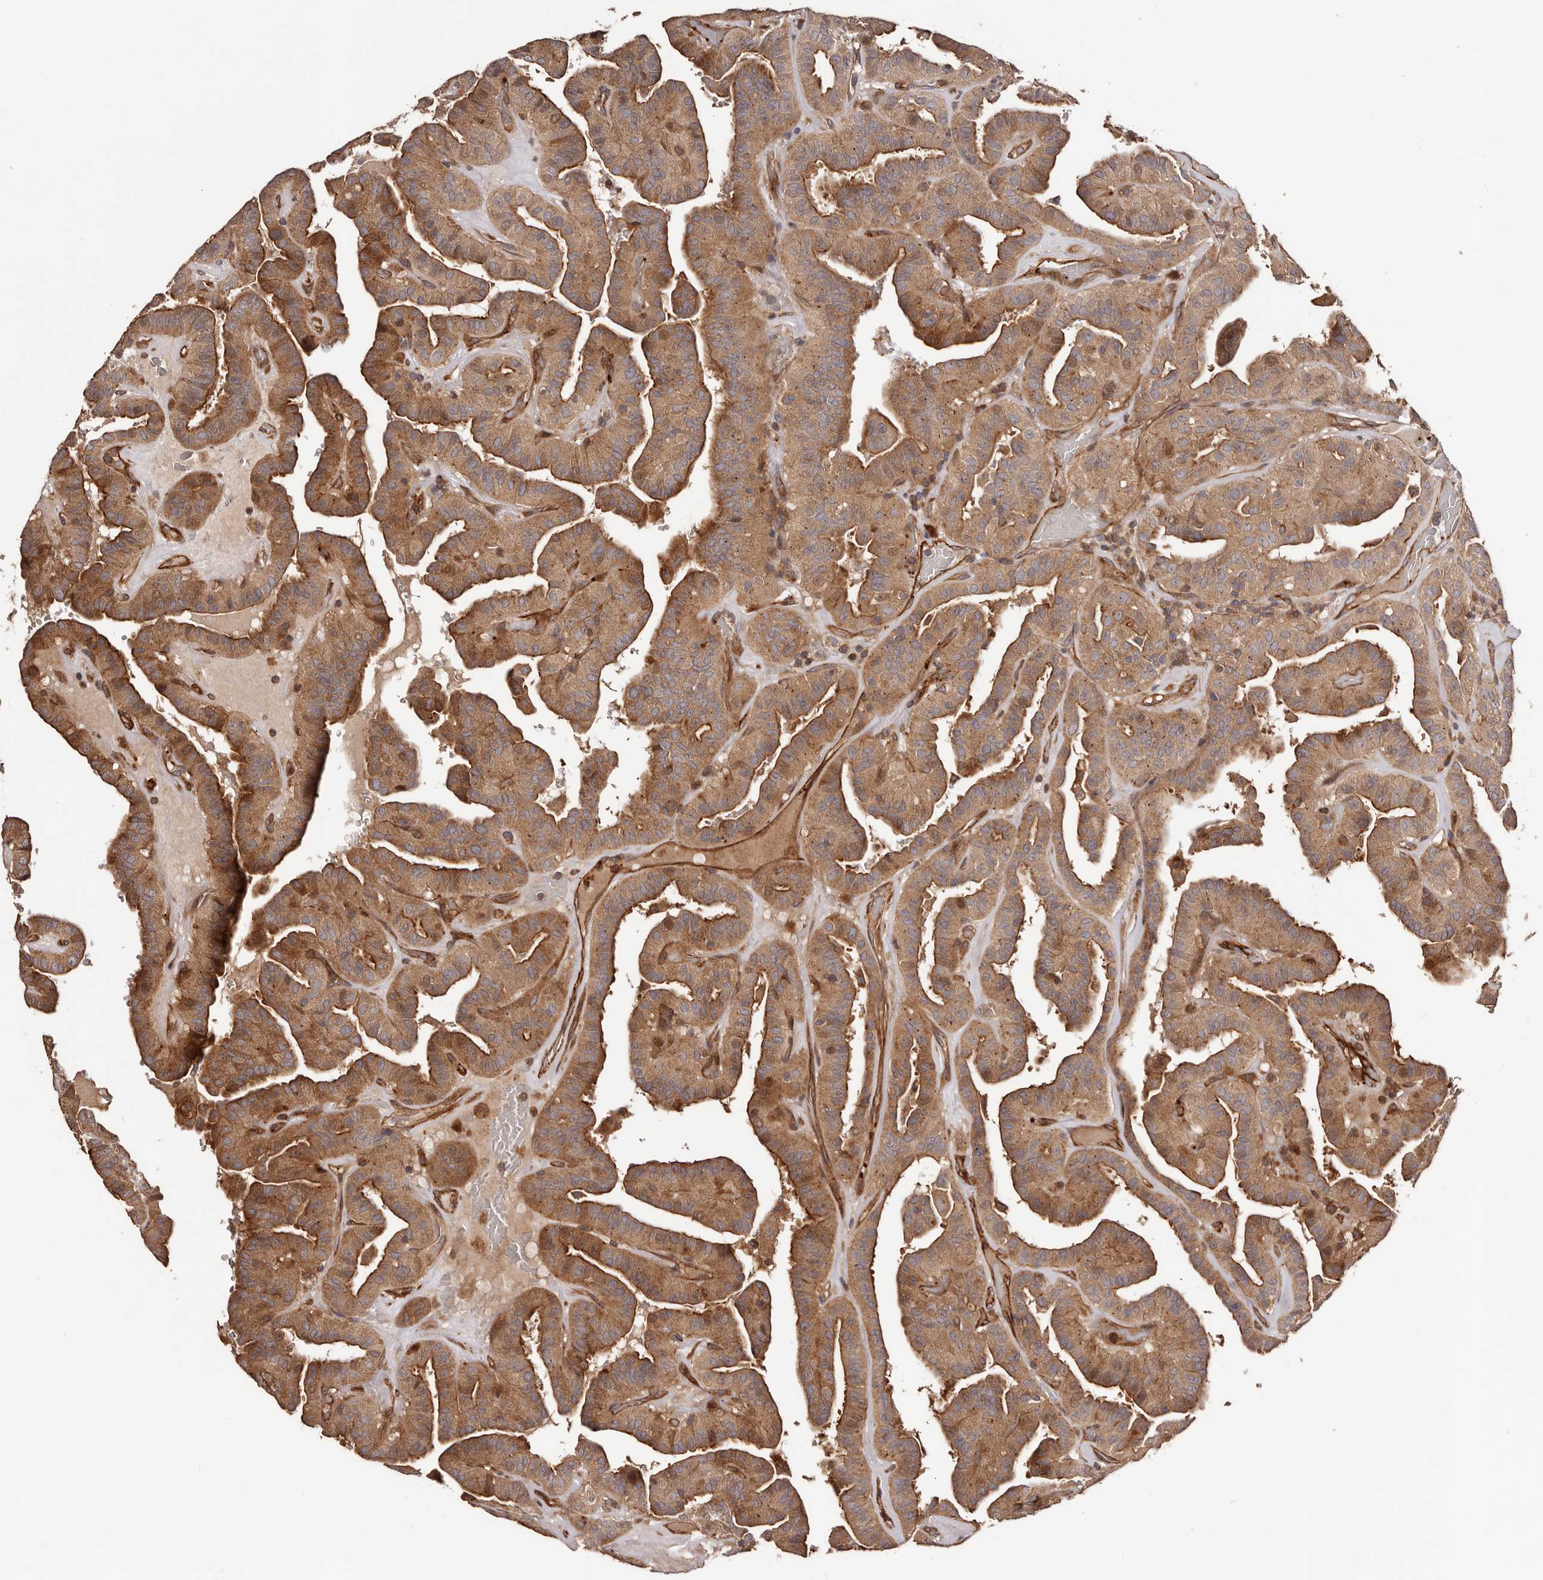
{"staining": {"intensity": "strong", "quantity": ">75%", "location": "cytoplasmic/membranous"}, "tissue": "thyroid cancer", "cell_type": "Tumor cells", "image_type": "cancer", "snomed": [{"axis": "morphology", "description": "Papillary adenocarcinoma, NOS"}, {"axis": "topography", "description": "Thyroid gland"}], "caption": "There is high levels of strong cytoplasmic/membranous staining in tumor cells of thyroid cancer (papillary adenocarcinoma), as demonstrated by immunohistochemical staining (brown color).", "gene": "GTPBP1", "patient": {"sex": "male", "age": 77}}